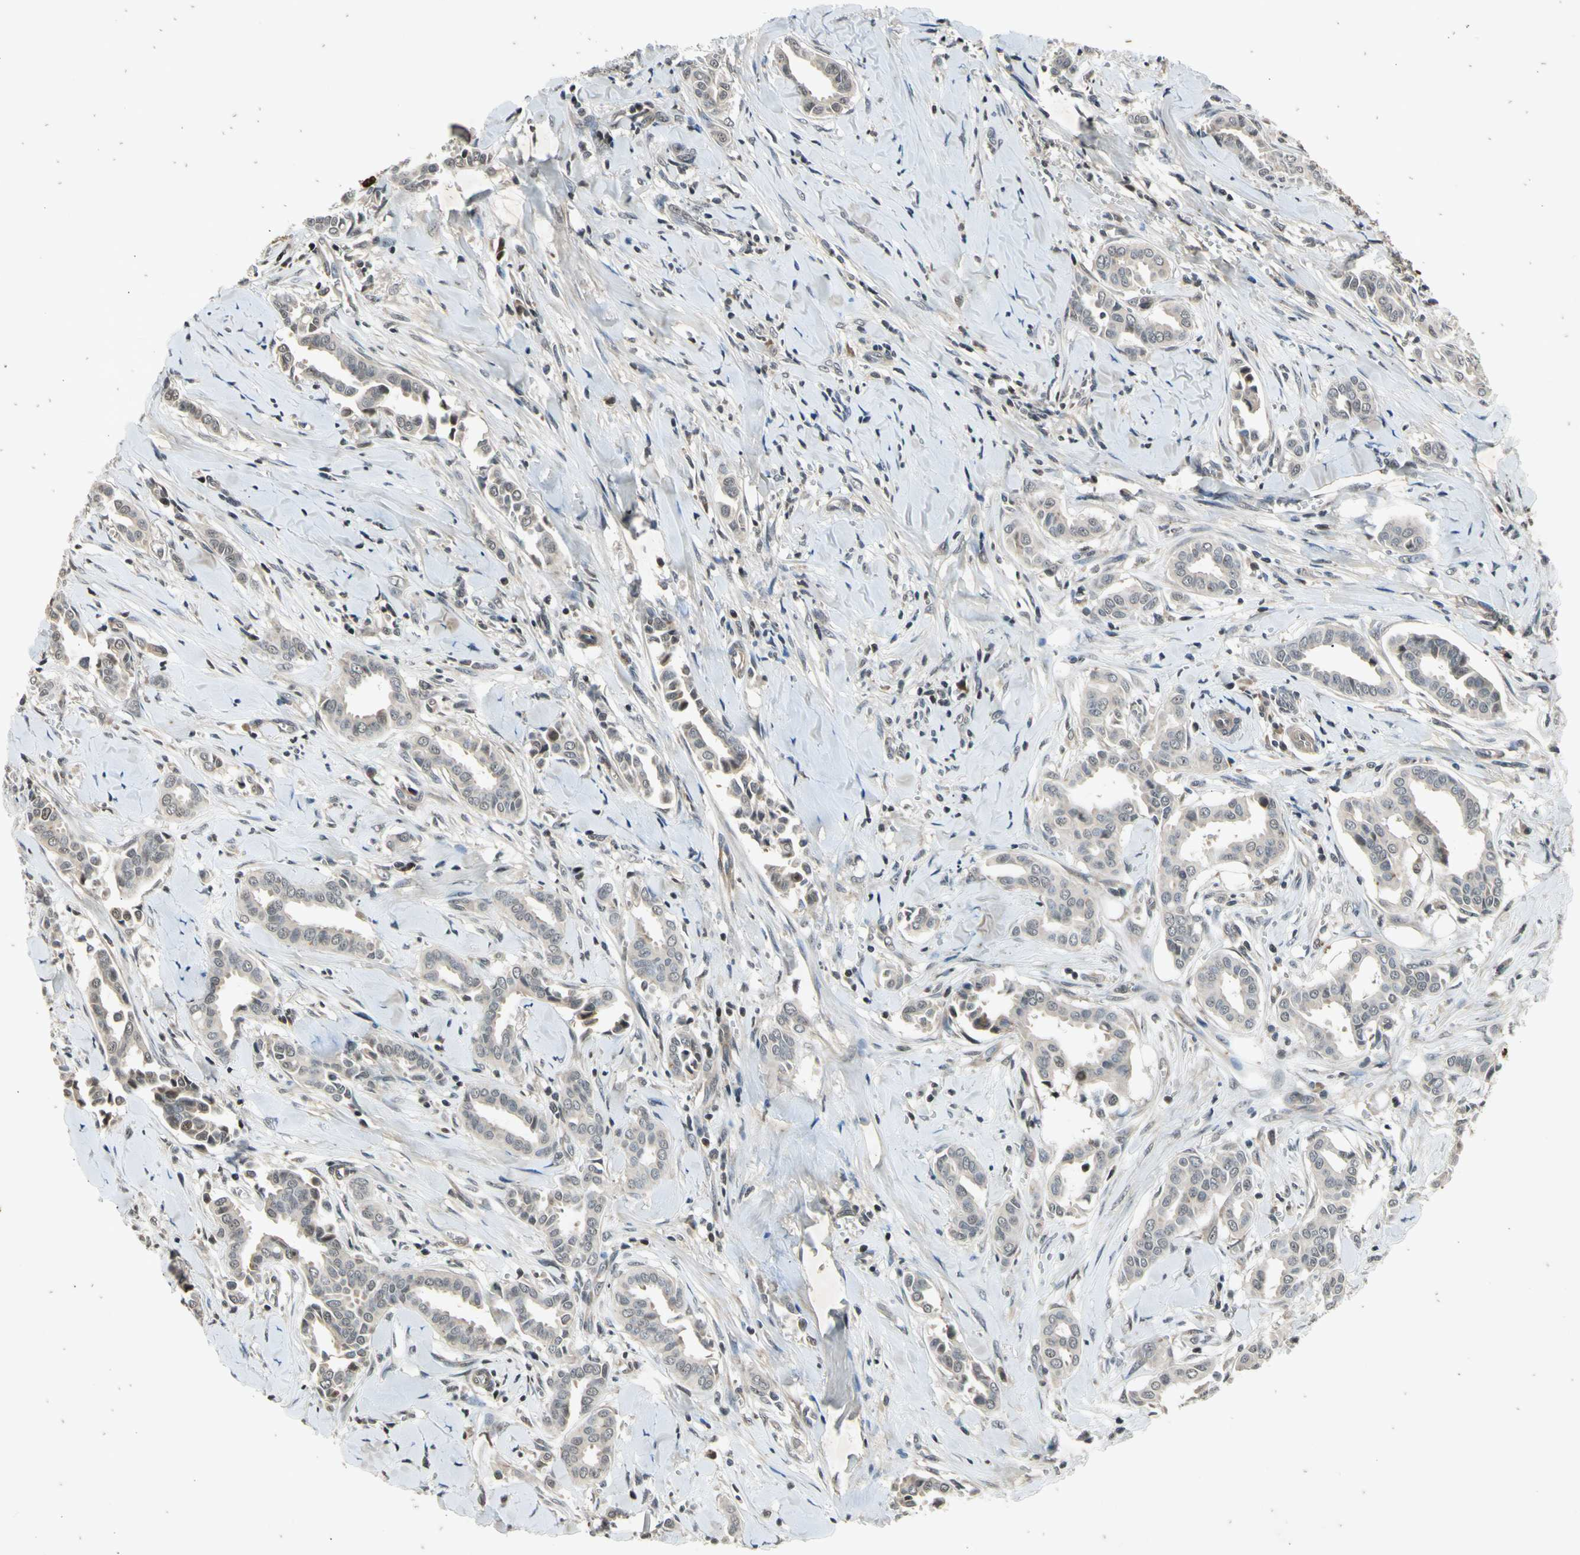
{"staining": {"intensity": "negative", "quantity": "none", "location": "none"}, "tissue": "head and neck cancer", "cell_type": "Tumor cells", "image_type": "cancer", "snomed": [{"axis": "morphology", "description": "Adenocarcinoma, NOS"}, {"axis": "topography", "description": "Salivary gland"}, {"axis": "topography", "description": "Head-Neck"}], "caption": "This is an IHC histopathology image of human head and neck adenocarcinoma. There is no staining in tumor cells.", "gene": "EFNB2", "patient": {"sex": "female", "age": 59}}